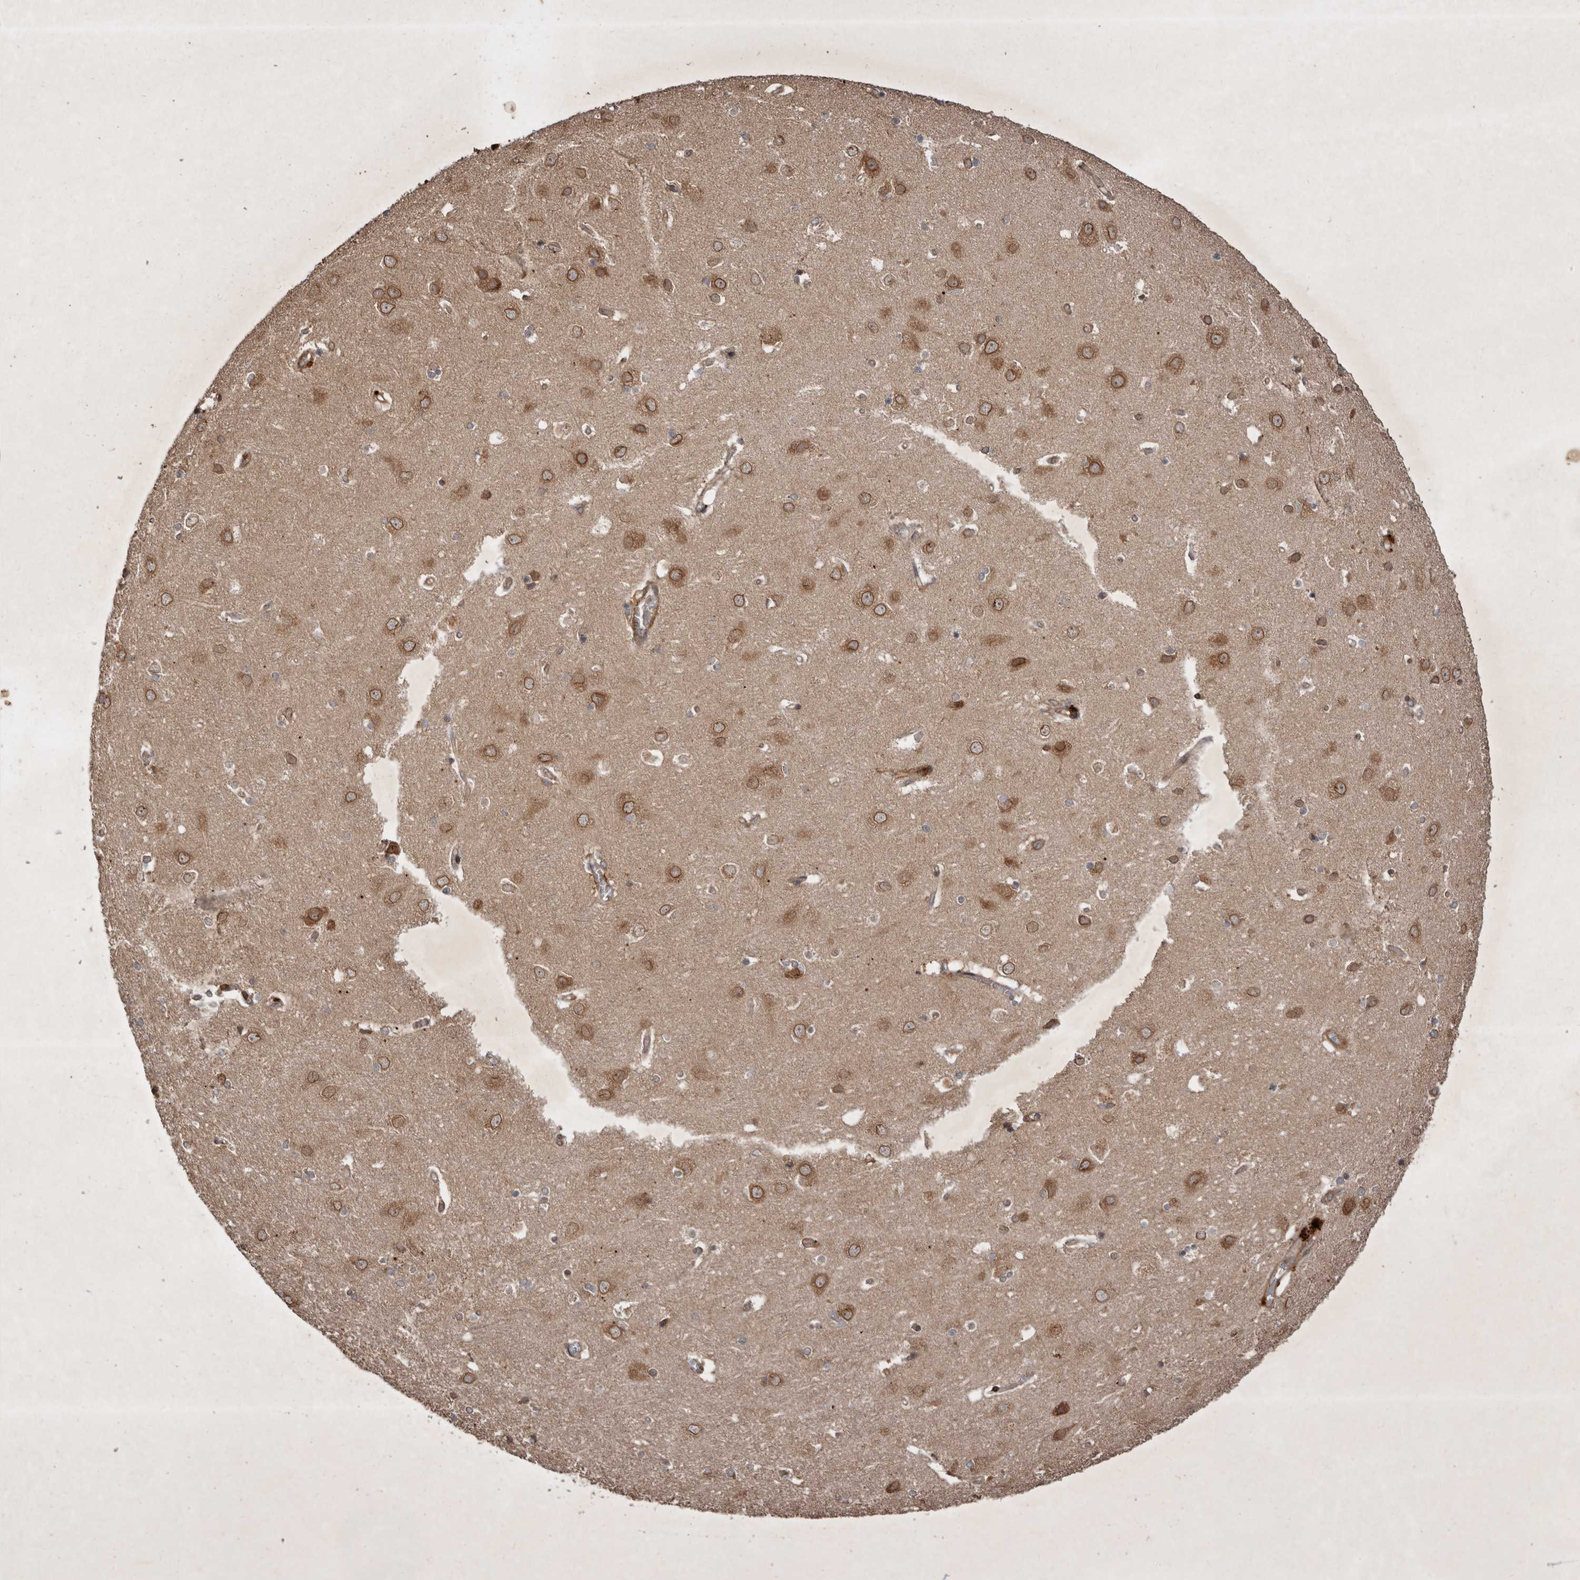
{"staining": {"intensity": "moderate", "quantity": ">75%", "location": "cytoplasmic/membranous"}, "tissue": "cerebral cortex", "cell_type": "Endothelial cells", "image_type": "normal", "snomed": [{"axis": "morphology", "description": "Normal tissue, NOS"}, {"axis": "topography", "description": "Cerebral cortex"}], "caption": "Immunohistochemistry image of unremarkable cerebral cortex: human cerebral cortex stained using immunohistochemistry (IHC) shows medium levels of moderate protein expression localized specifically in the cytoplasmic/membranous of endothelial cells, appearing as a cytoplasmic/membranous brown color.", "gene": "STK36", "patient": {"sex": "male", "age": 54}}